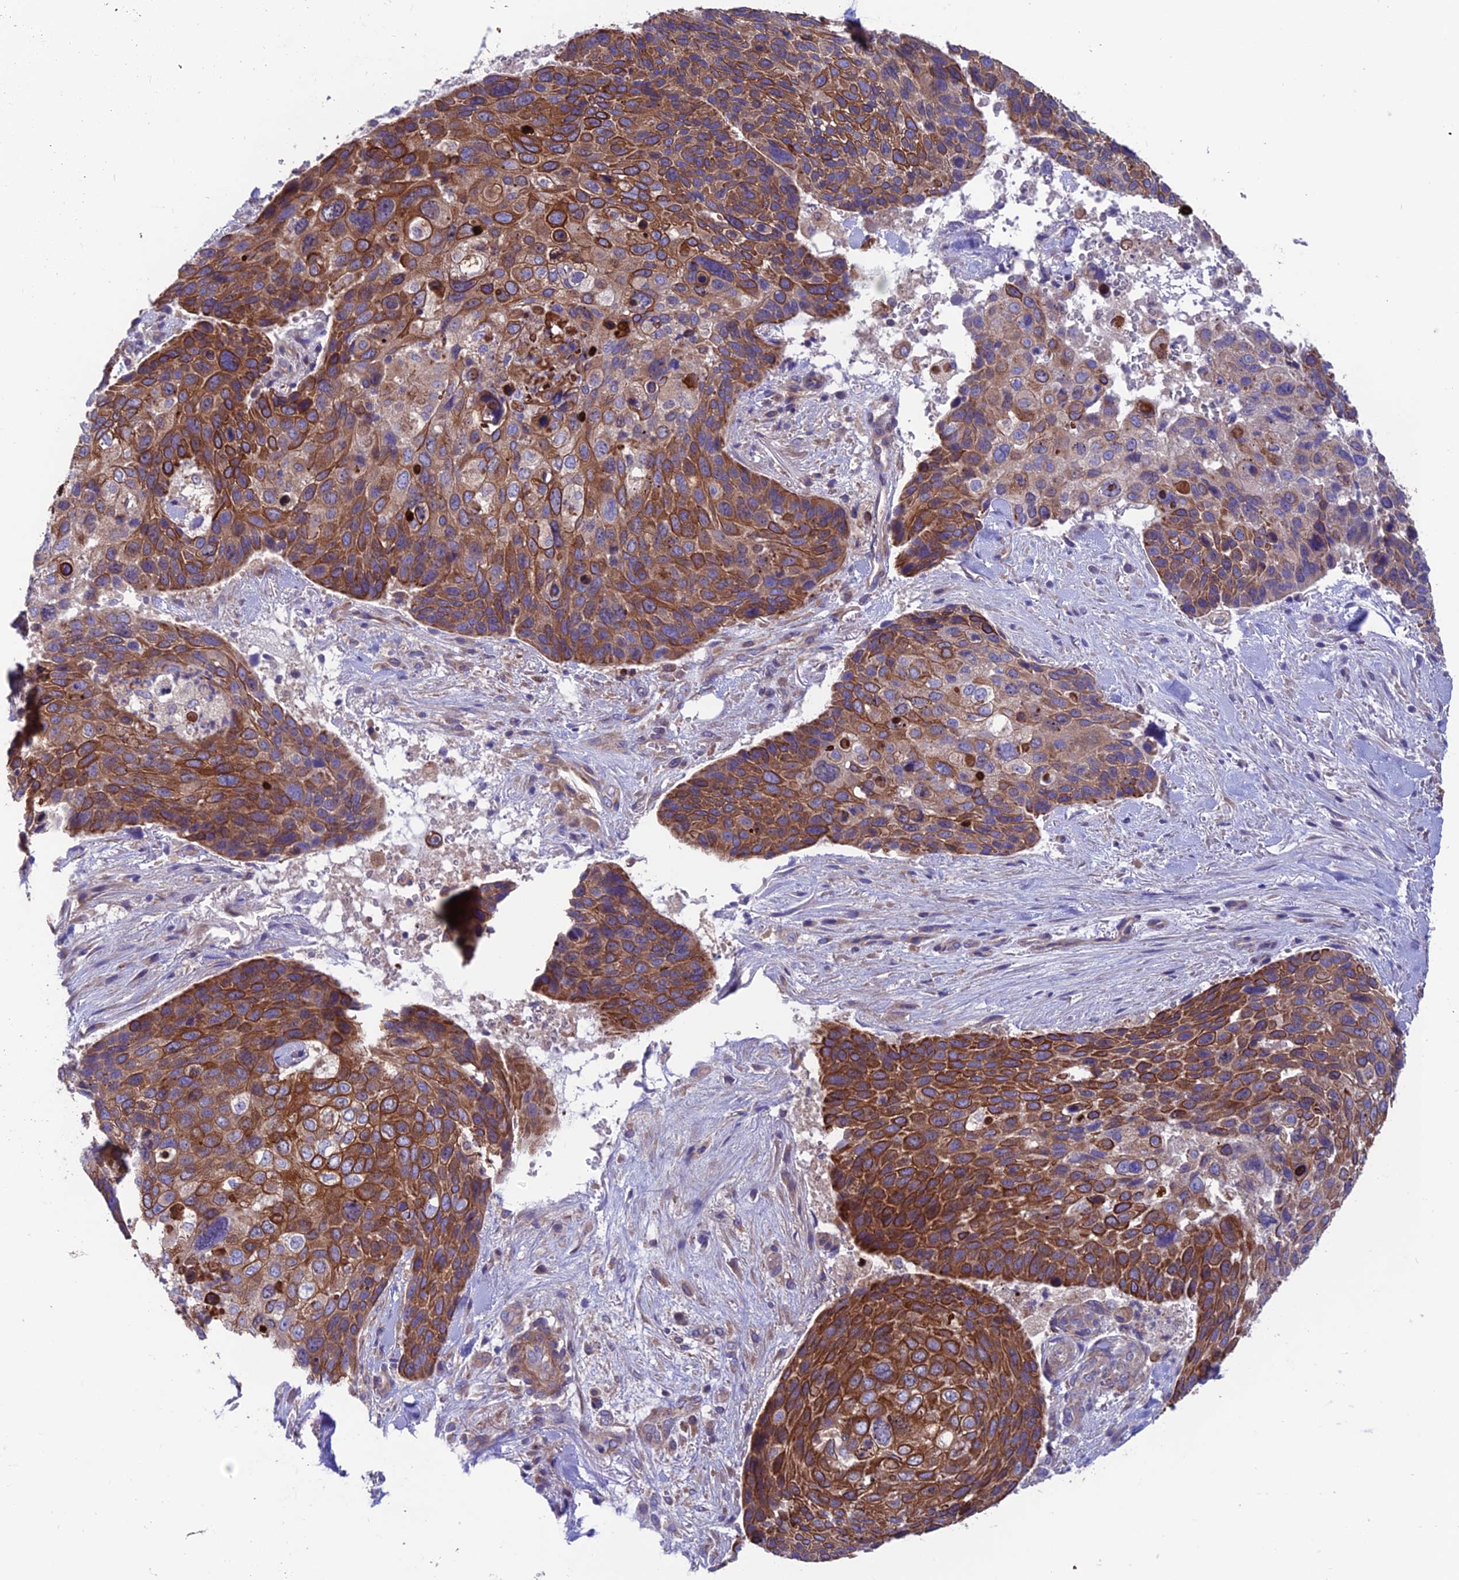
{"staining": {"intensity": "strong", "quantity": "25%-75%", "location": "cytoplasmic/membranous"}, "tissue": "skin cancer", "cell_type": "Tumor cells", "image_type": "cancer", "snomed": [{"axis": "morphology", "description": "Basal cell carcinoma"}, {"axis": "topography", "description": "Skin"}], "caption": "Immunohistochemistry staining of skin basal cell carcinoma, which displays high levels of strong cytoplasmic/membranous expression in approximately 25%-75% of tumor cells indicating strong cytoplasmic/membranous protein staining. The staining was performed using DAB (3,3'-diaminobenzidine) (brown) for protein detection and nuclei were counterstained in hematoxylin (blue).", "gene": "VPS16", "patient": {"sex": "female", "age": 74}}